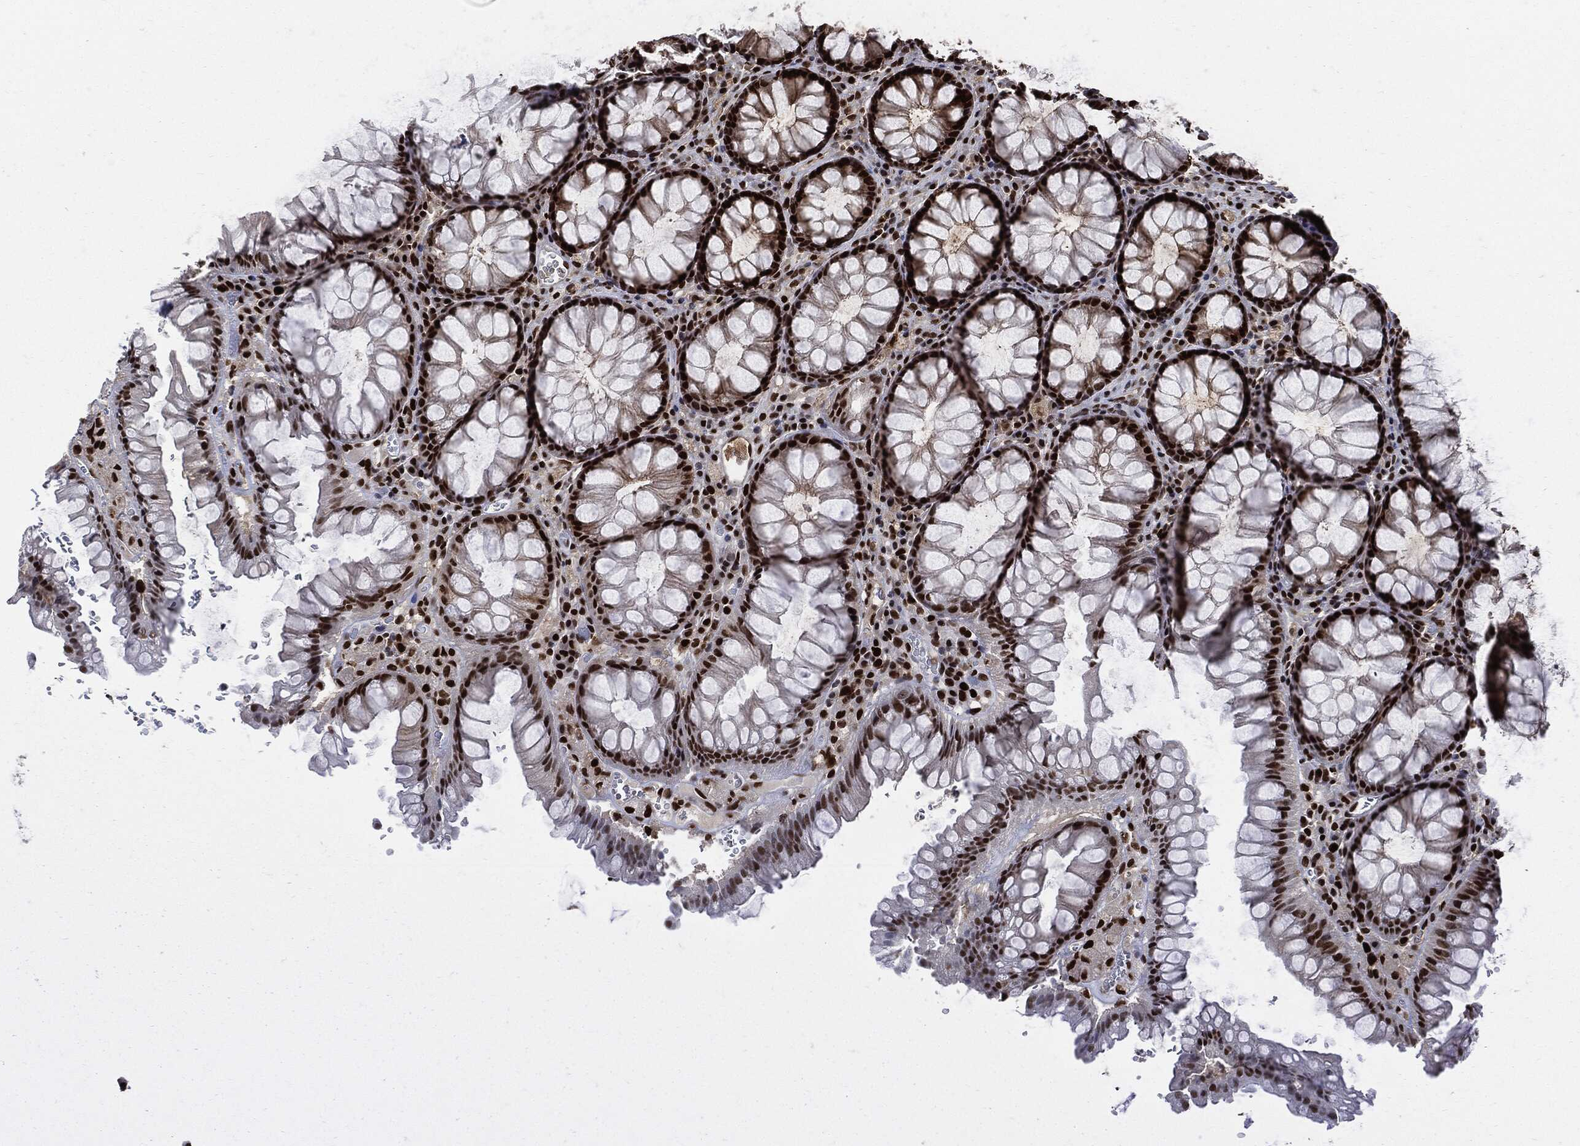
{"staining": {"intensity": "strong", "quantity": ">75%", "location": "nuclear"}, "tissue": "rectum", "cell_type": "Glandular cells", "image_type": "normal", "snomed": [{"axis": "morphology", "description": "Normal tissue, NOS"}, {"axis": "topography", "description": "Rectum"}], "caption": "Immunohistochemistry (IHC) (DAB (3,3'-diaminobenzidine)) staining of benign rectum reveals strong nuclear protein expression in approximately >75% of glandular cells.", "gene": "PCNA", "patient": {"sex": "female", "age": 68}}